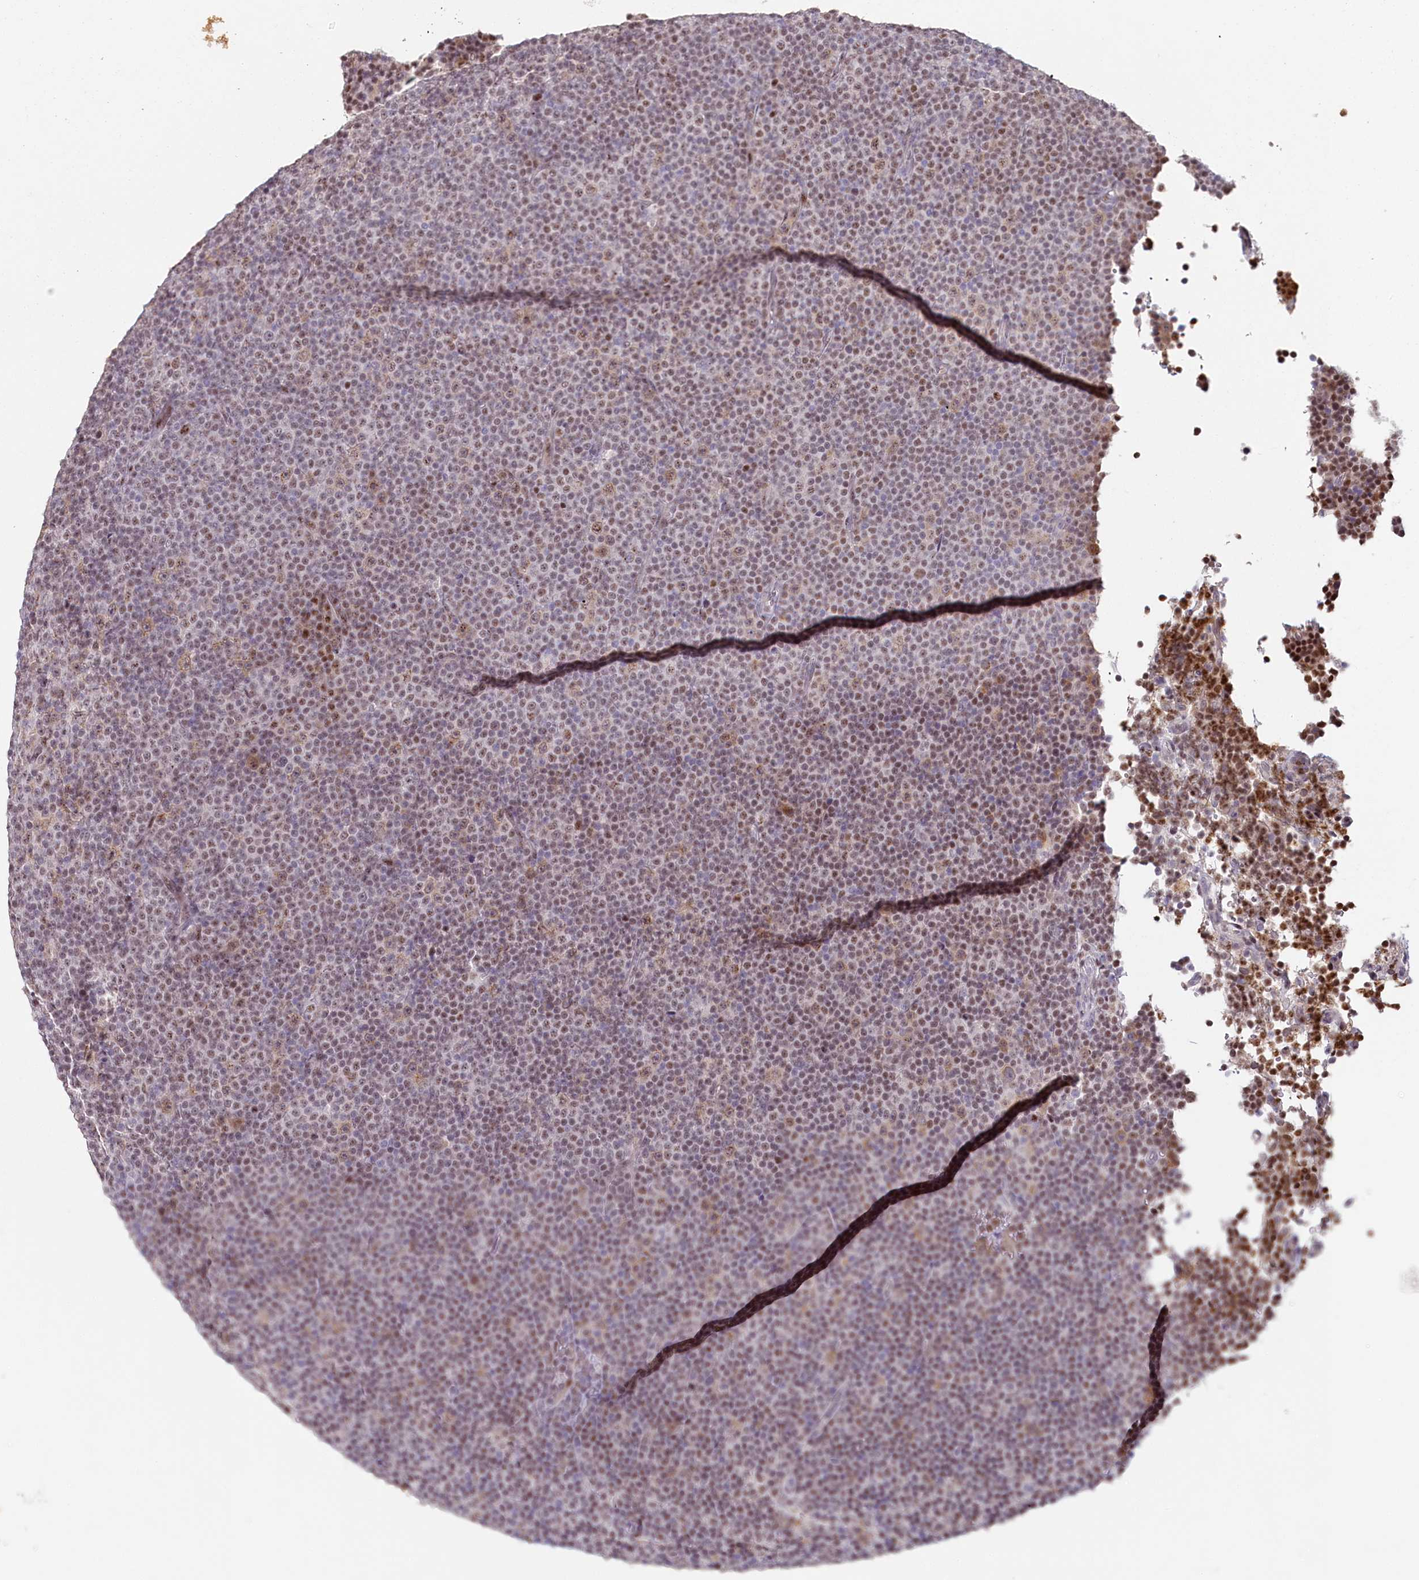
{"staining": {"intensity": "weak", "quantity": "25%-75%", "location": "nuclear"}, "tissue": "lymphoma", "cell_type": "Tumor cells", "image_type": "cancer", "snomed": [{"axis": "morphology", "description": "Malignant lymphoma, non-Hodgkin's type, Low grade"}, {"axis": "topography", "description": "Lymph node"}], "caption": "About 25%-75% of tumor cells in human lymphoma display weak nuclear protein staining as visualized by brown immunohistochemical staining.", "gene": "HPD", "patient": {"sex": "female", "age": 67}}